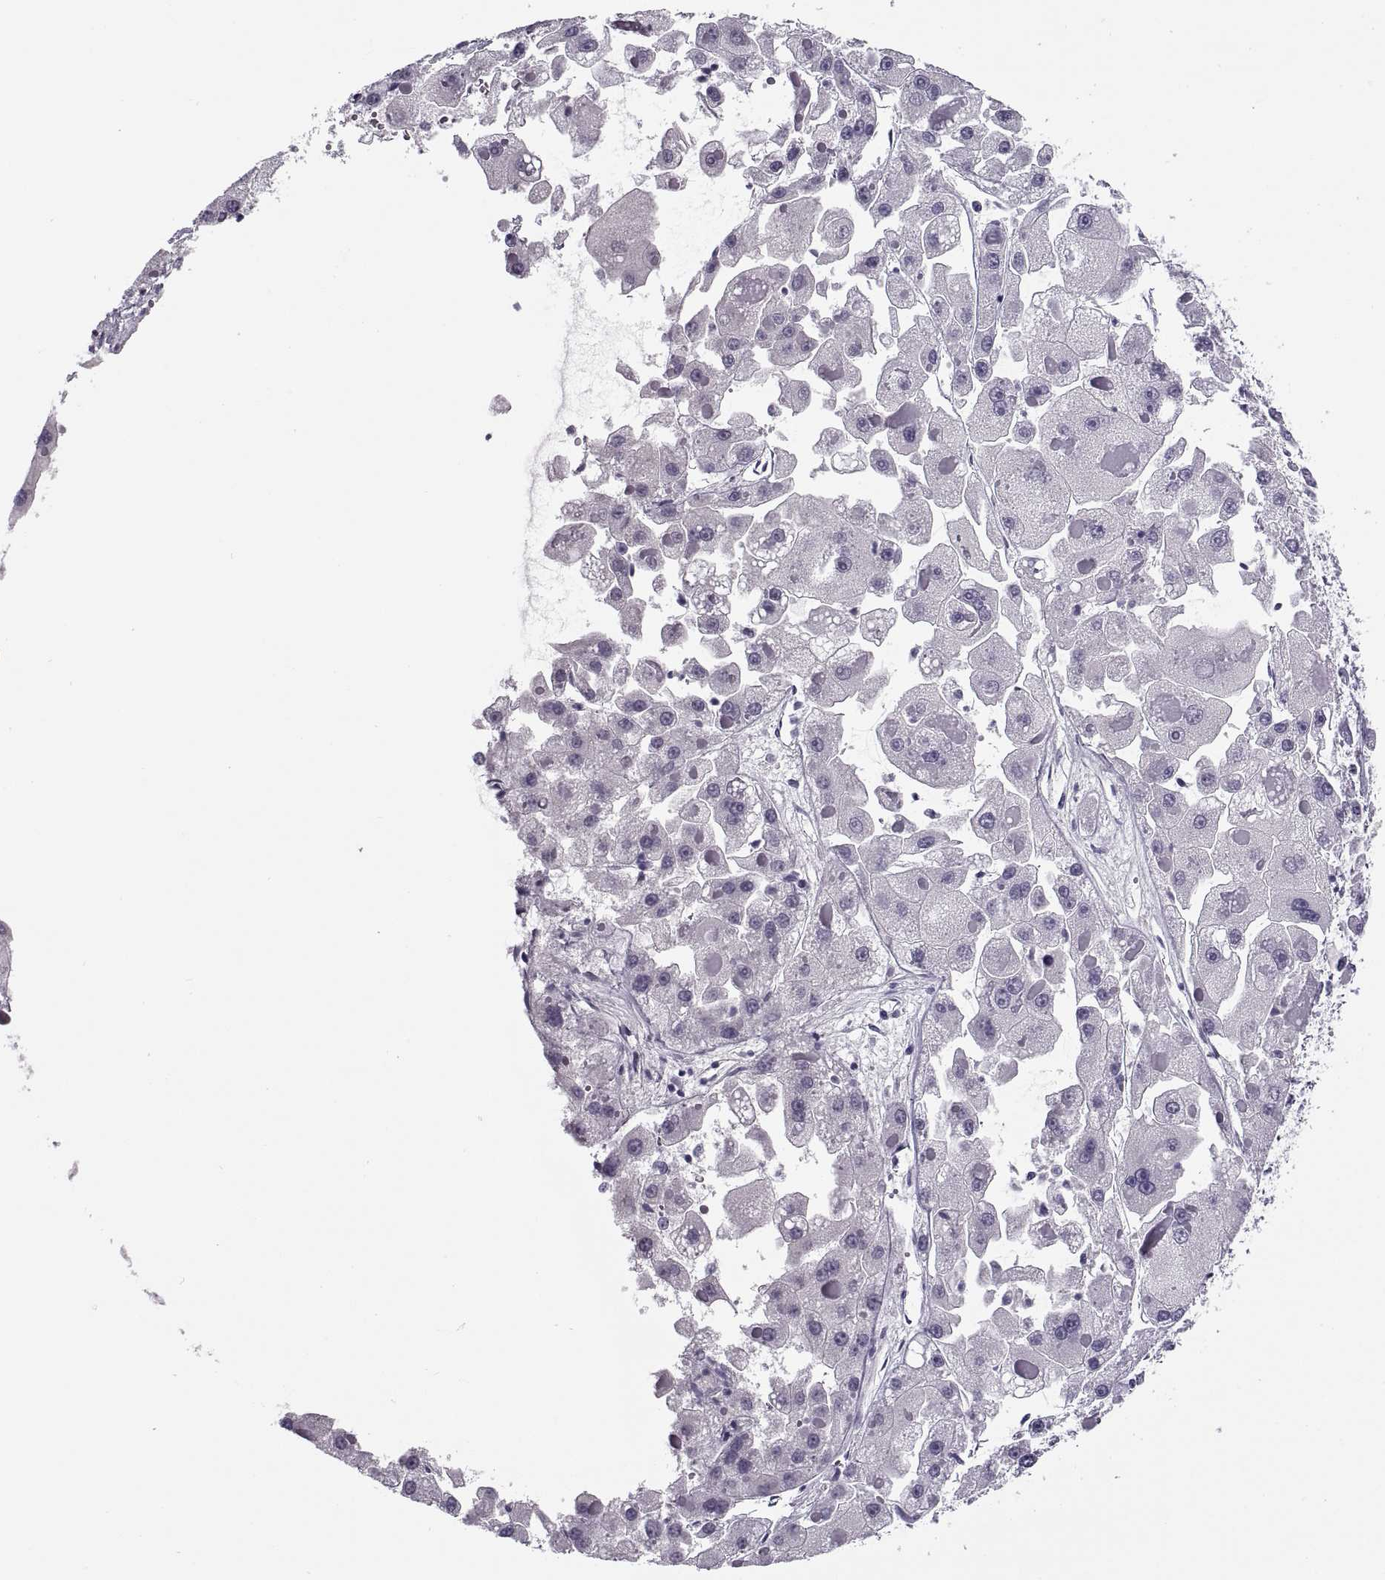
{"staining": {"intensity": "negative", "quantity": "none", "location": "none"}, "tissue": "liver cancer", "cell_type": "Tumor cells", "image_type": "cancer", "snomed": [{"axis": "morphology", "description": "Carcinoma, Hepatocellular, NOS"}, {"axis": "topography", "description": "Liver"}], "caption": "The image shows no significant positivity in tumor cells of liver hepatocellular carcinoma.", "gene": "RLBP1", "patient": {"sex": "female", "age": 73}}